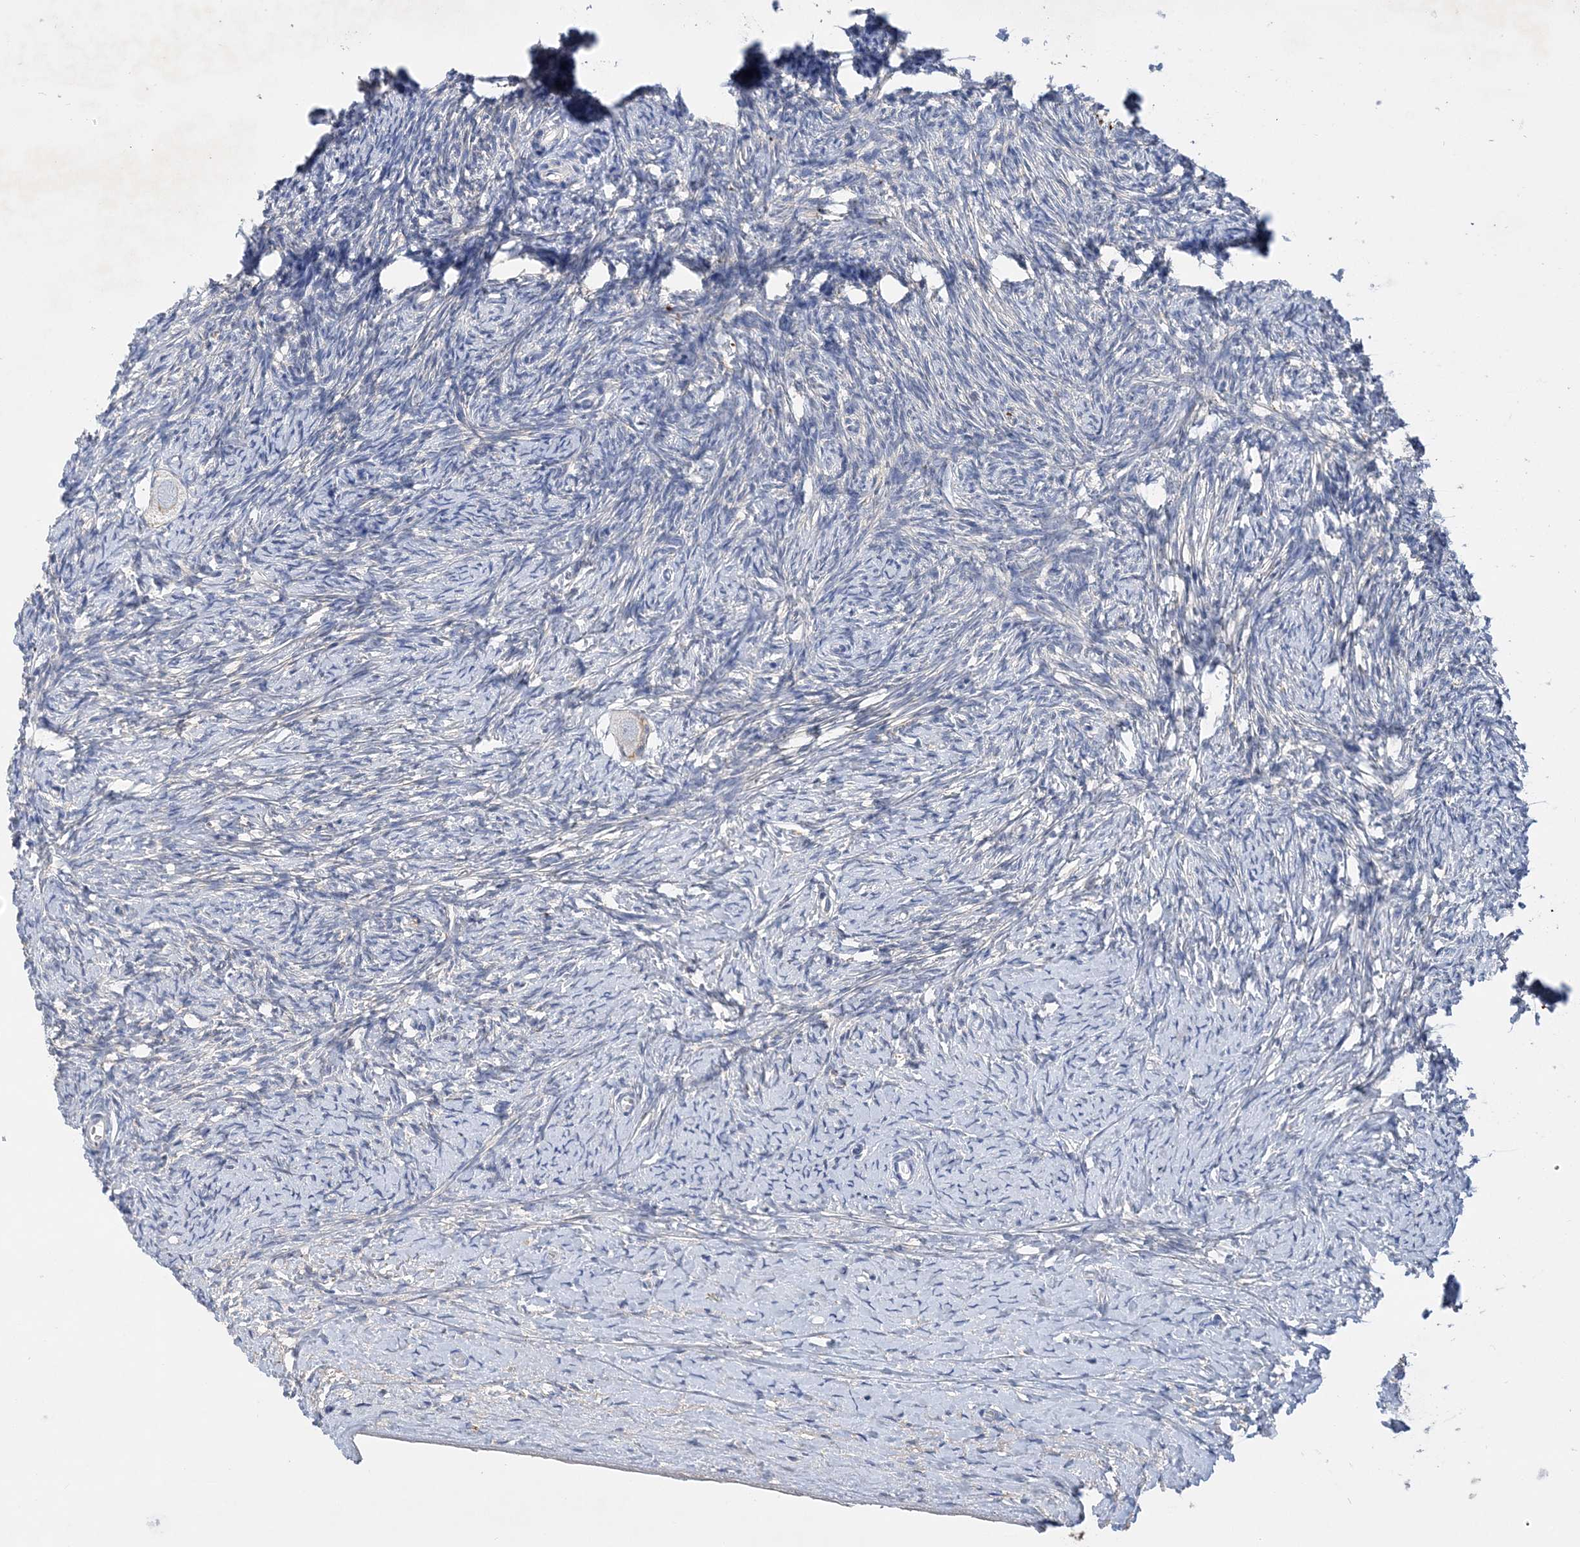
{"staining": {"intensity": "negative", "quantity": "none", "location": "none"}, "tissue": "ovary", "cell_type": "Follicle cells", "image_type": "normal", "snomed": [{"axis": "morphology", "description": "Normal tissue, NOS"}, {"axis": "morphology", "description": "Developmental malformation"}, {"axis": "topography", "description": "Ovary"}], "caption": "DAB immunohistochemical staining of normal human ovary shows no significant expression in follicle cells. Nuclei are stained in blue.", "gene": "GRINA", "patient": {"sex": "female", "age": 39}}